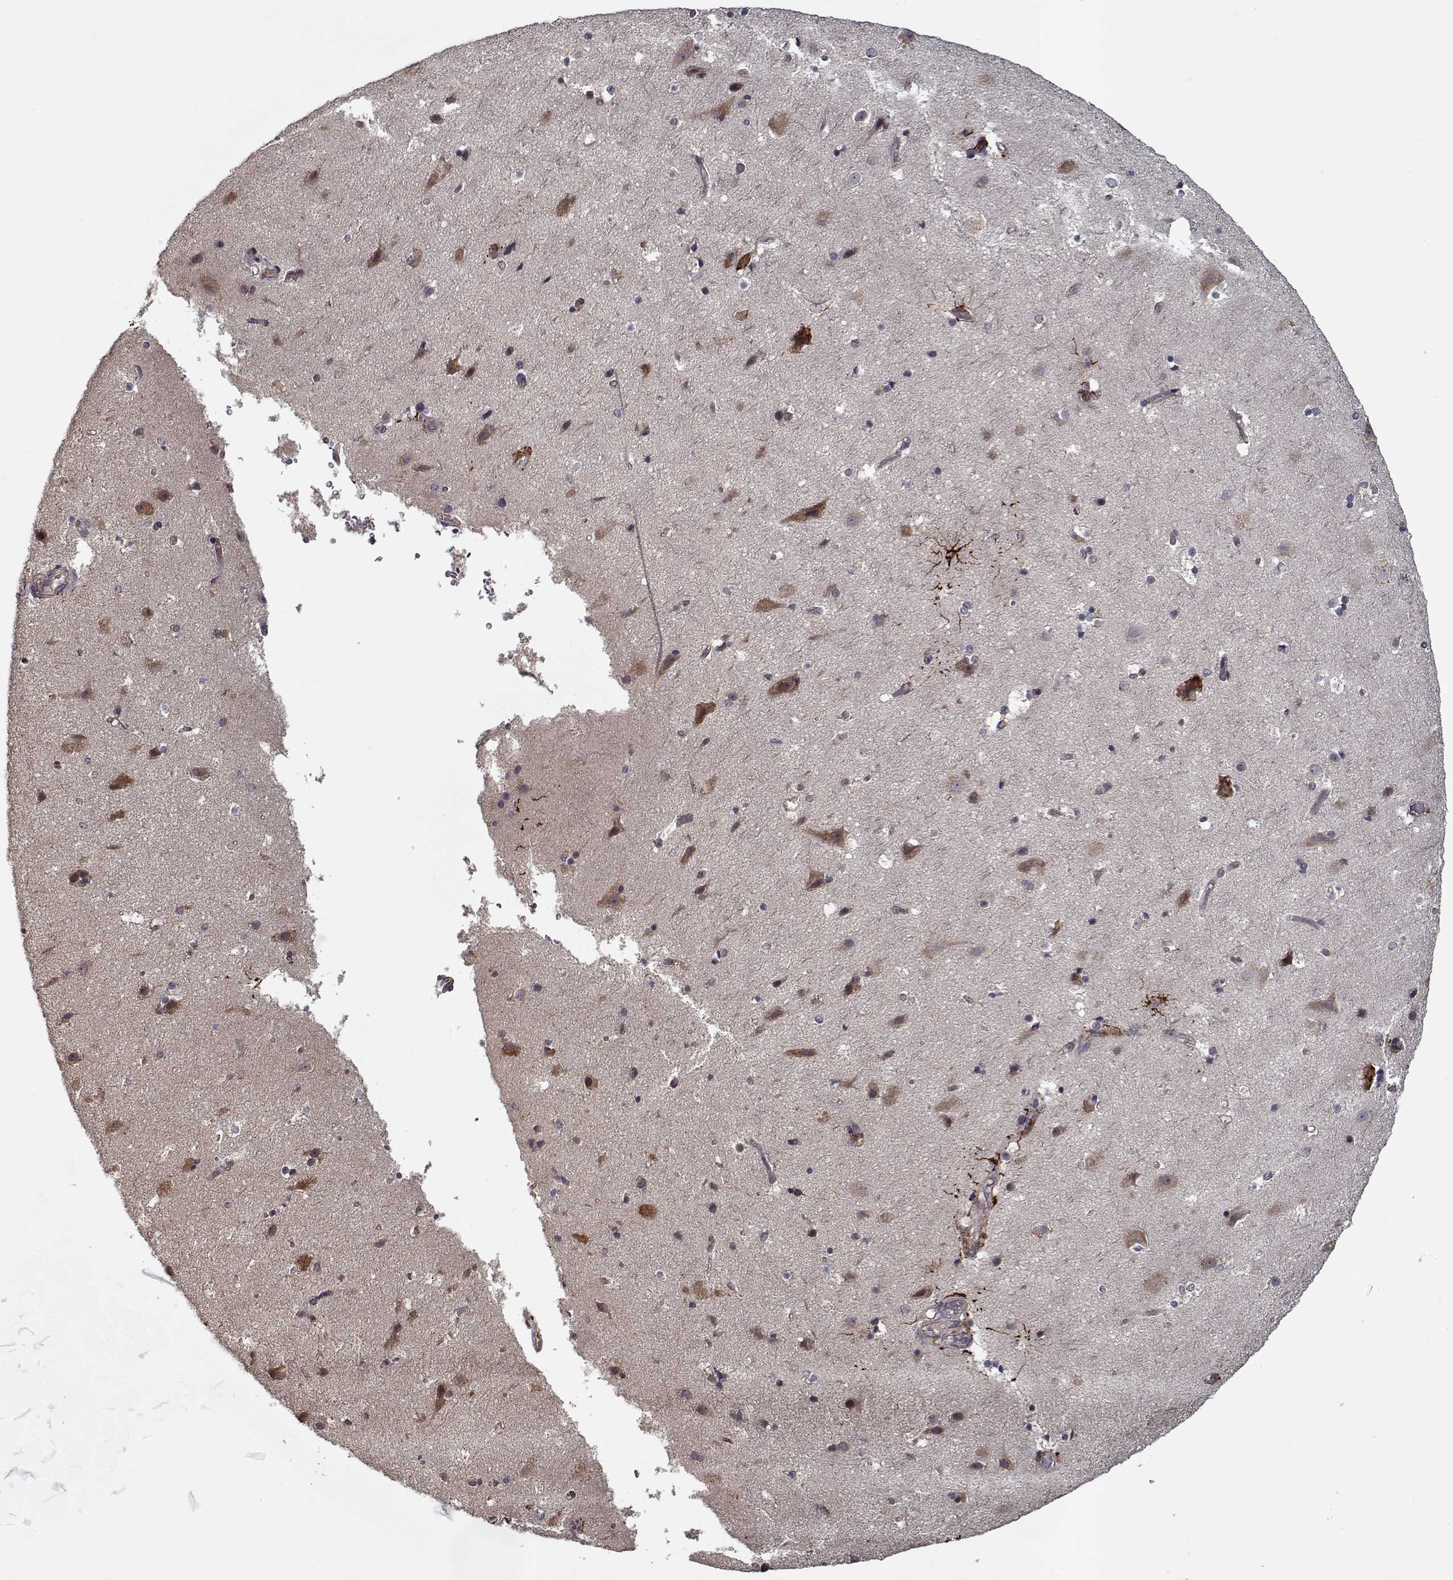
{"staining": {"intensity": "negative", "quantity": "none", "location": "none"}, "tissue": "cerebral cortex", "cell_type": "Endothelial cells", "image_type": "normal", "snomed": [{"axis": "morphology", "description": "Normal tissue, NOS"}, {"axis": "topography", "description": "Cerebral cortex"}], "caption": "A high-resolution image shows immunohistochemistry staining of benign cerebral cortex, which shows no significant expression in endothelial cells.", "gene": "NLK", "patient": {"sex": "female", "age": 52}}